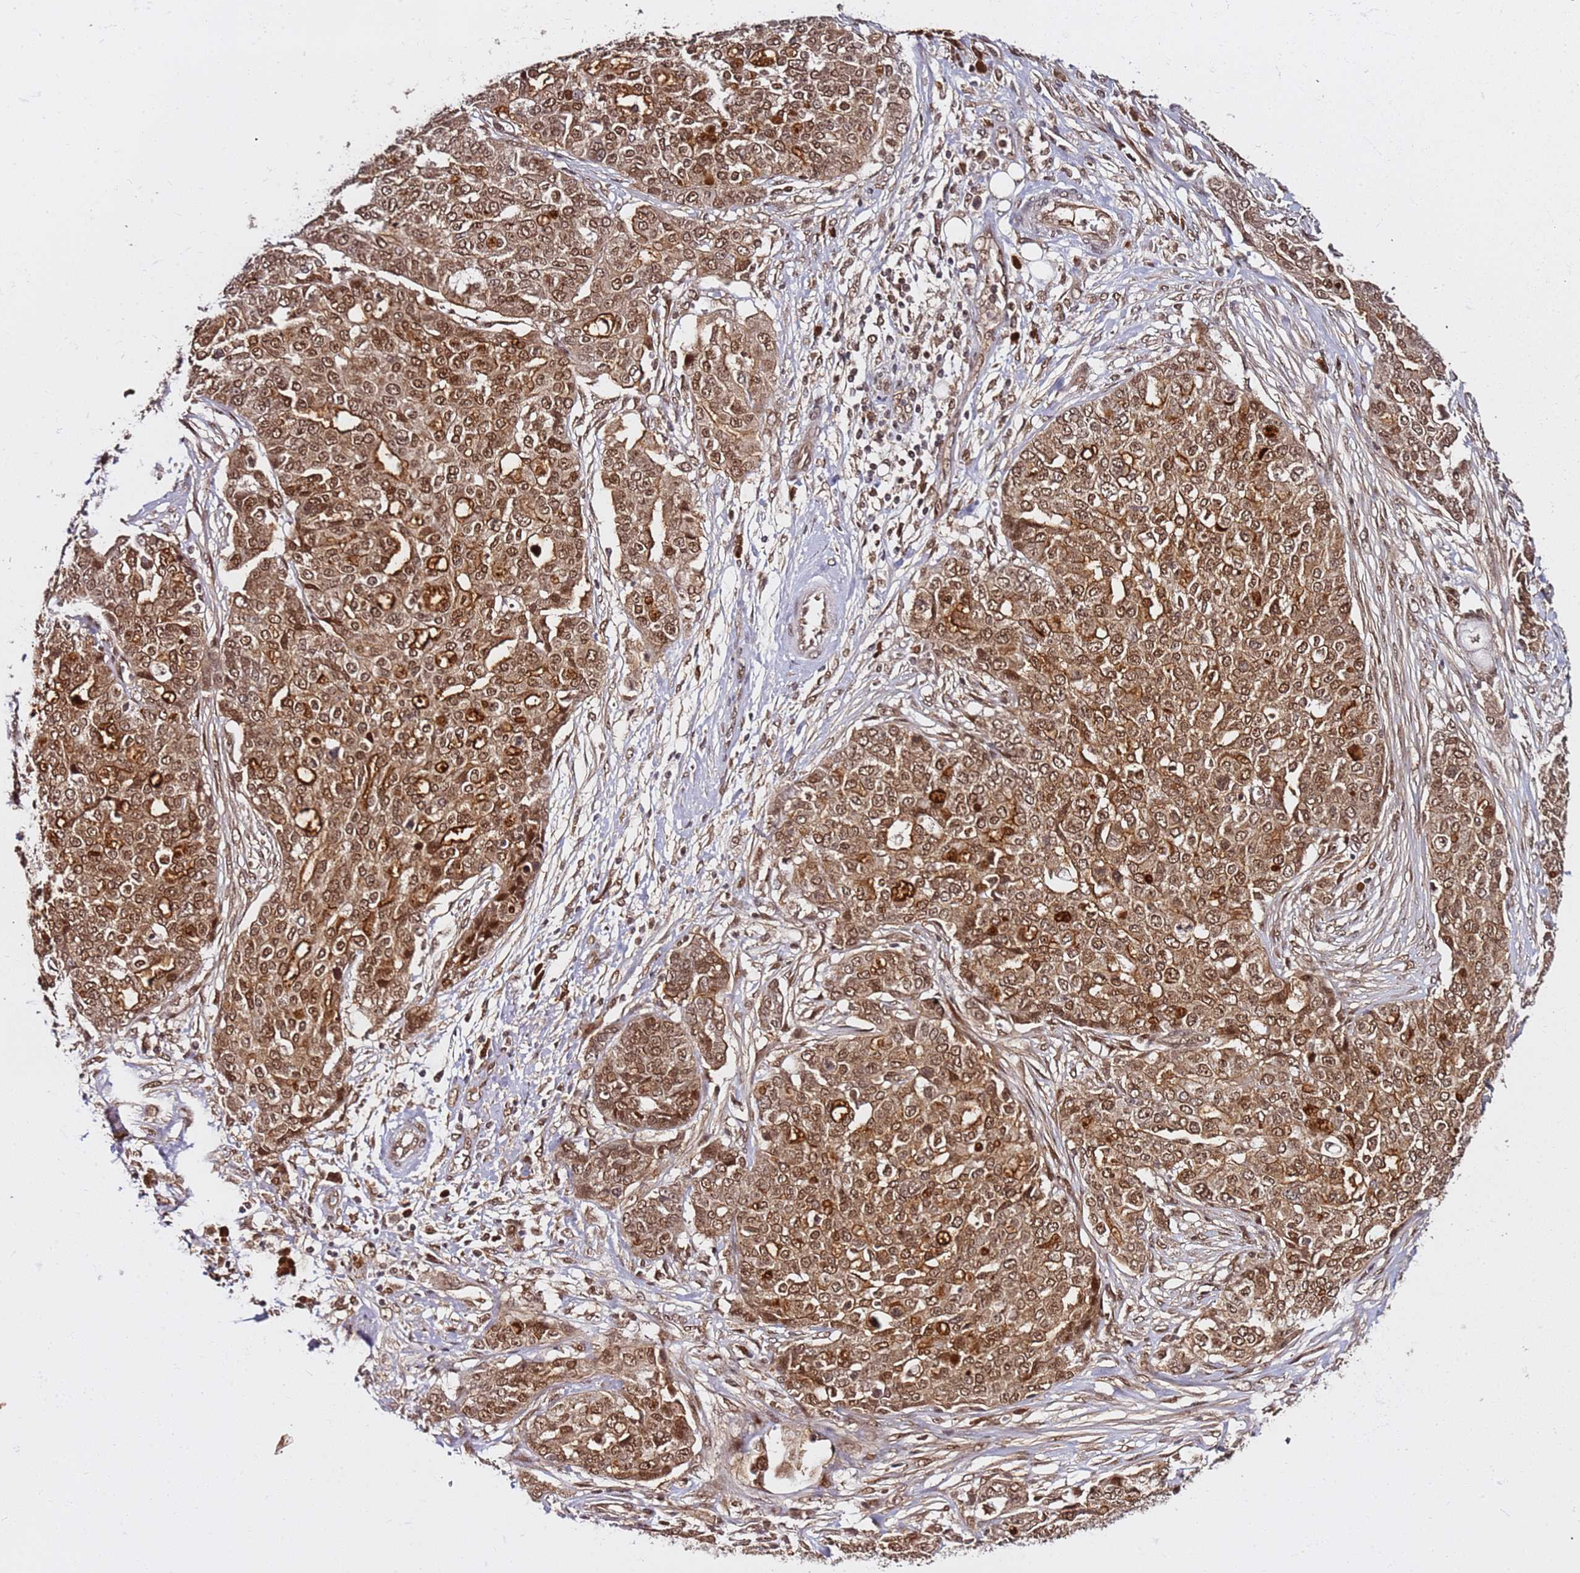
{"staining": {"intensity": "moderate", "quantity": ">75%", "location": "cytoplasmic/membranous,nuclear"}, "tissue": "ovarian cancer", "cell_type": "Tumor cells", "image_type": "cancer", "snomed": [{"axis": "morphology", "description": "Cystadenocarcinoma, serous, NOS"}, {"axis": "topography", "description": "Soft tissue"}, {"axis": "topography", "description": "Ovary"}], "caption": "DAB (3,3'-diaminobenzidine) immunohistochemical staining of ovarian cancer (serous cystadenocarcinoma) shows moderate cytoplasmic/membranous and nuclear protein expression in about >75% of tumor cells. (DAB (3,3'-diaminobenzidine) IHC, brown staining for protein, blue staining for nuclei).", "gene": "RGS18", "patient": {"sex": "female", "age": 57}}